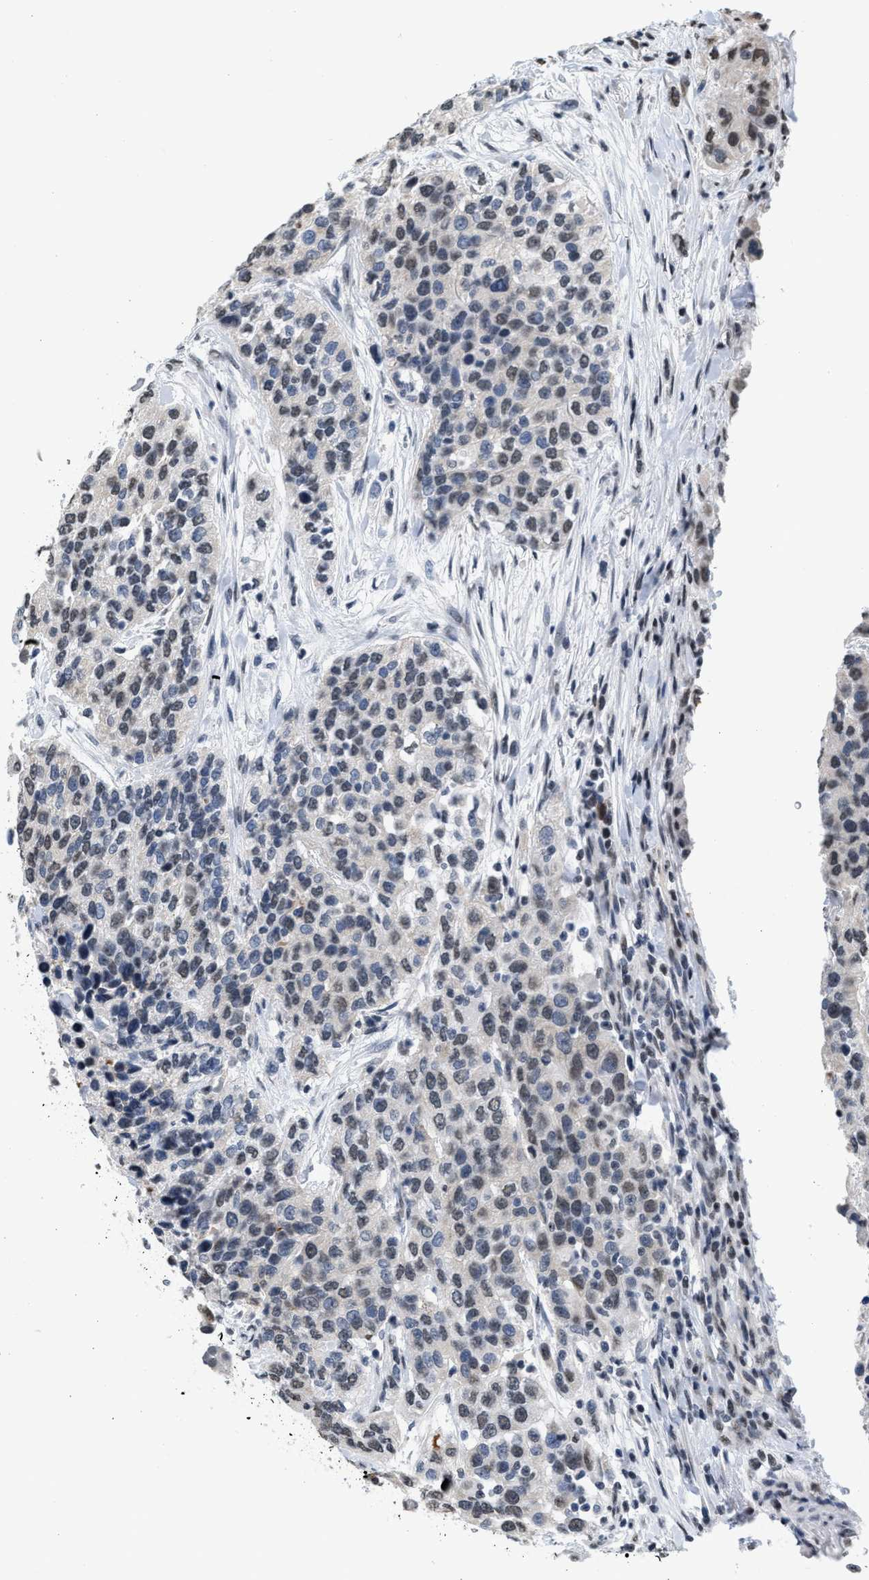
{"staining": {"intensity": "weak", "quantity": ">75%", "location": "nuclear"}, "tissue": "urothelial cancer", "cell_type": "Tumor cells", "image_type": "cancer", "snomed": [{"axis": "morphology", "description": "Urothelial carcinoma, High grade"}, {"axis": "topography", "description": "Urinary bladder"}], "caption": "Human high-grade urothelial carcinoma stained for a protein (brown) displays weak nuclear positive positivity in about >75% of tumor cells.", "gene": "RAF1", "patient": {"sex": "female", "age": 80}}